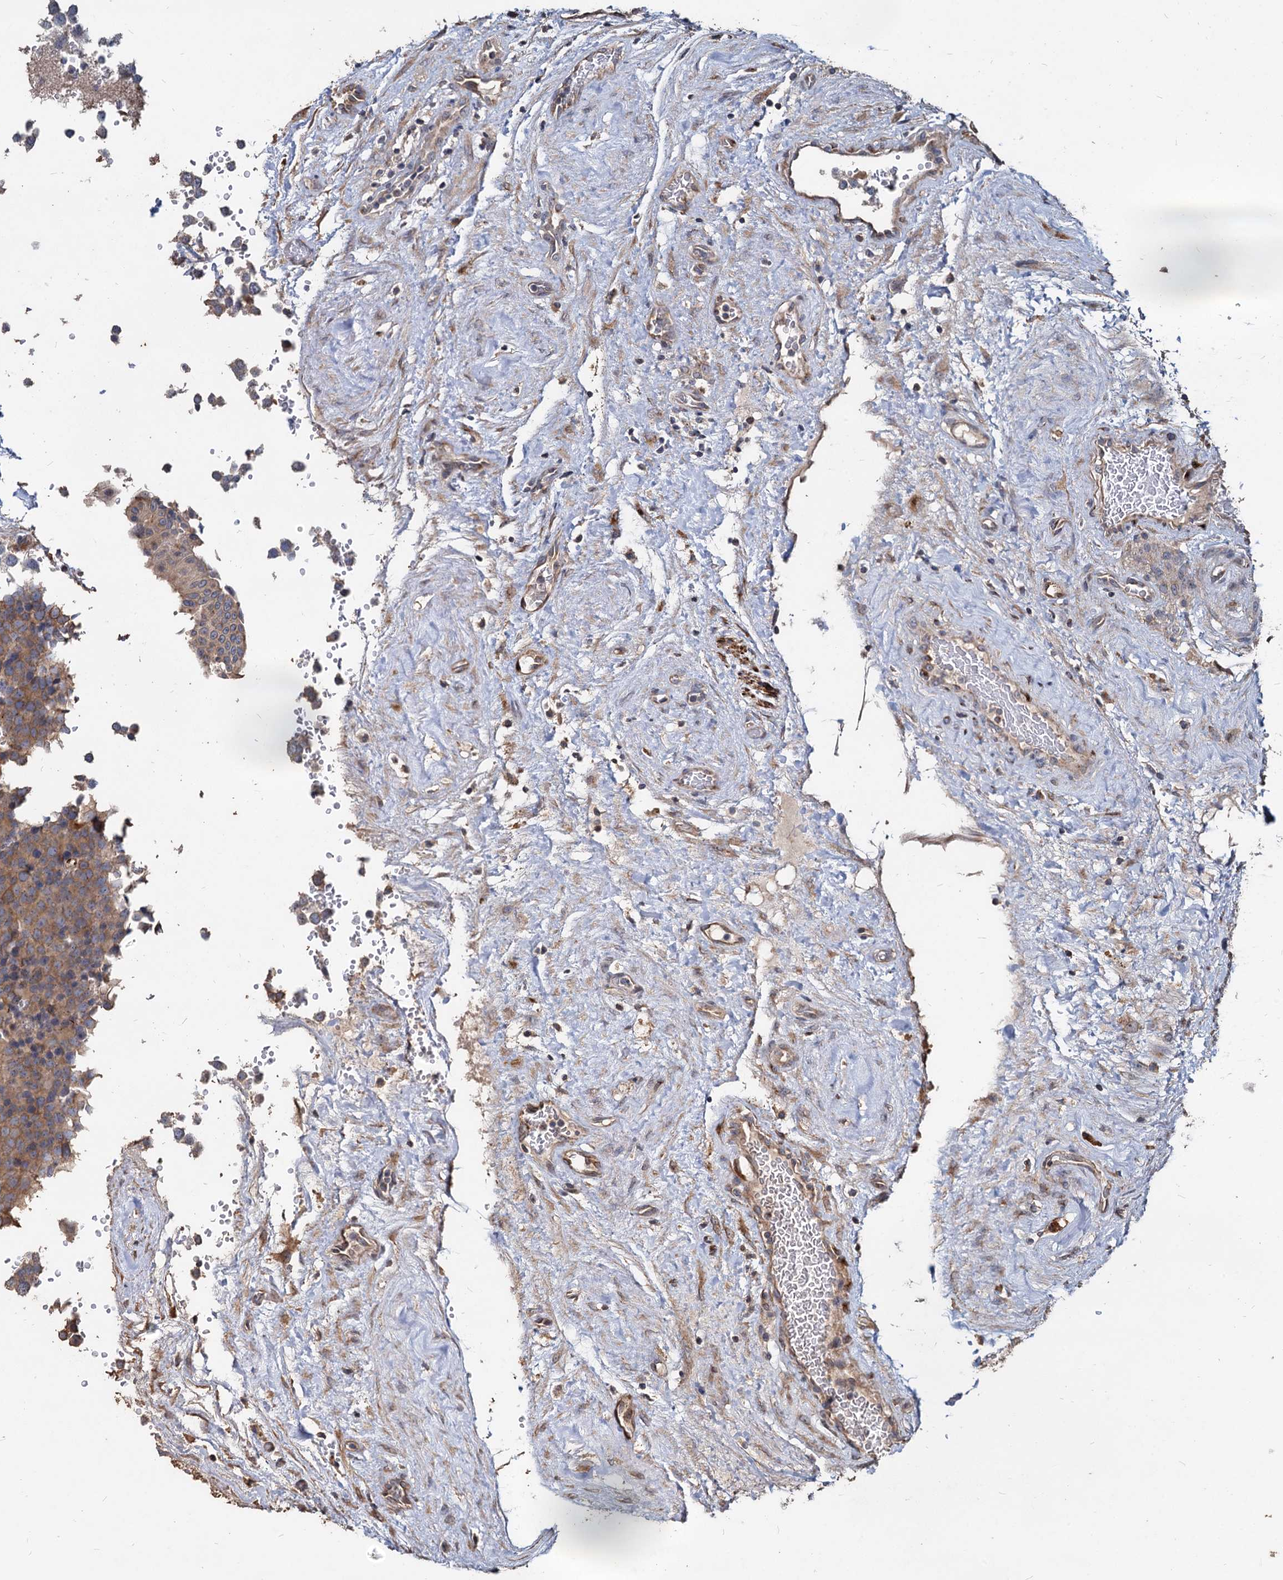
{"staining": {"intensity": "moderate", "quantity": ">75%", "location": "cytoplasmic/membranous"}, "tissue": "testis cancer", "cell_type": "Tumor cells", "image_type": "cancer", "snomed": [{"axis": "morphology", "description": "Seminoma, NOS"}, {"axis": "topography", "description": "Testis"}], "caption": "Protein staining exhibits moderate cytoplasmic/membranous expression in approximately >75% of tumor cells in testis cancer. The staining is performed using DAB brown chromogen to label protein expression. The nuclei are counter-stained blue using hematoxylin.", "gene": "DEPDC4", "patient": {"sex": "male", "age": 71}}